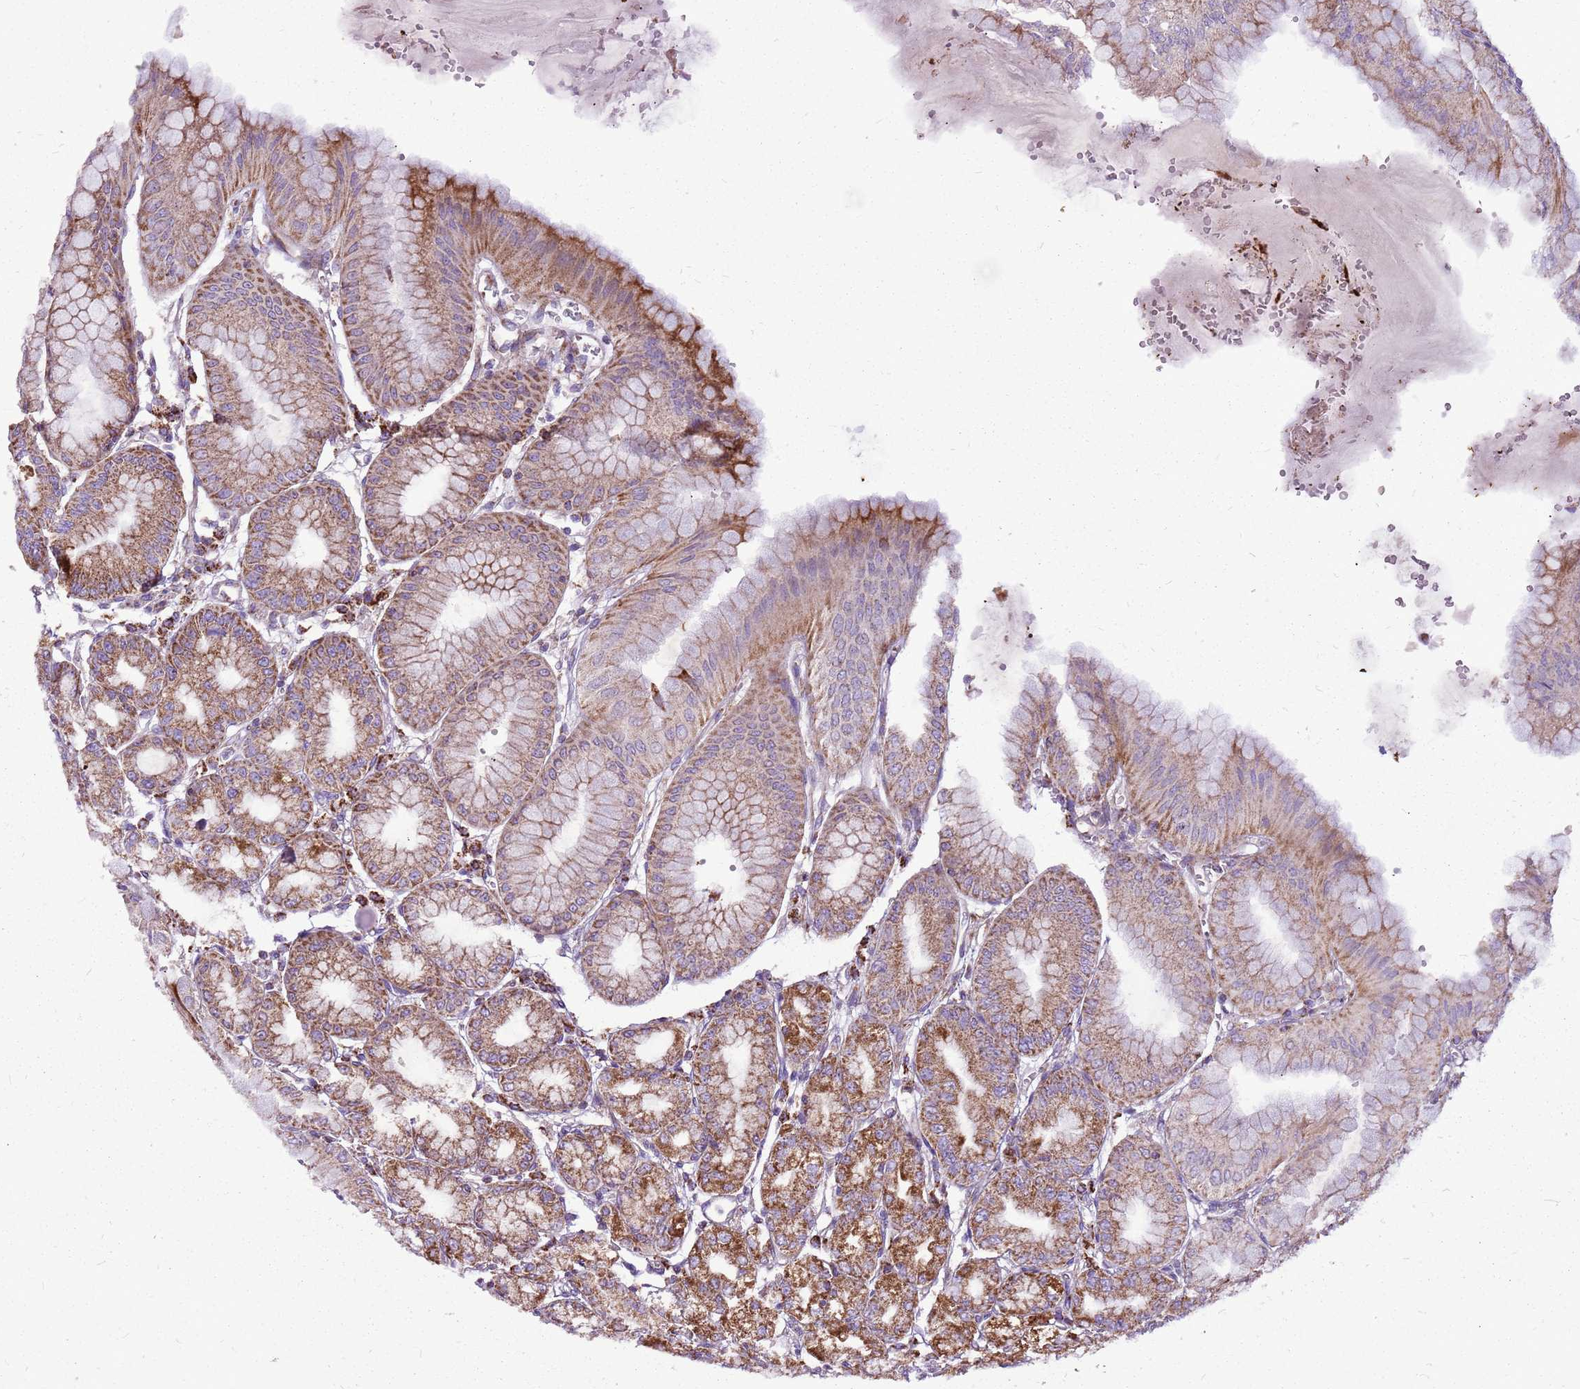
{"staining": {"intensity": "strong", "quantity": ">75%", "location": "cytoplasmic/membranous"}, "tissue": "stomach", "cell_type": "Glandular cells", "image_type": "normal", "snomed": [{"axis": "morphology", "description": "Normal tissue, NOS"}, {"axis": "topography", "description": "Stomach, lower"}], "caption": "Unremarkable stomach demonstrates strong cytoplasmic/membranous positivity in about >75% of glandular cells, visualized by immunohistochemistry. Immunohistochemistry stains the protein in brown and the nuclei are stained blue.", "gene": "GCDH", "patient": {"sex": "male", "age": 71}}